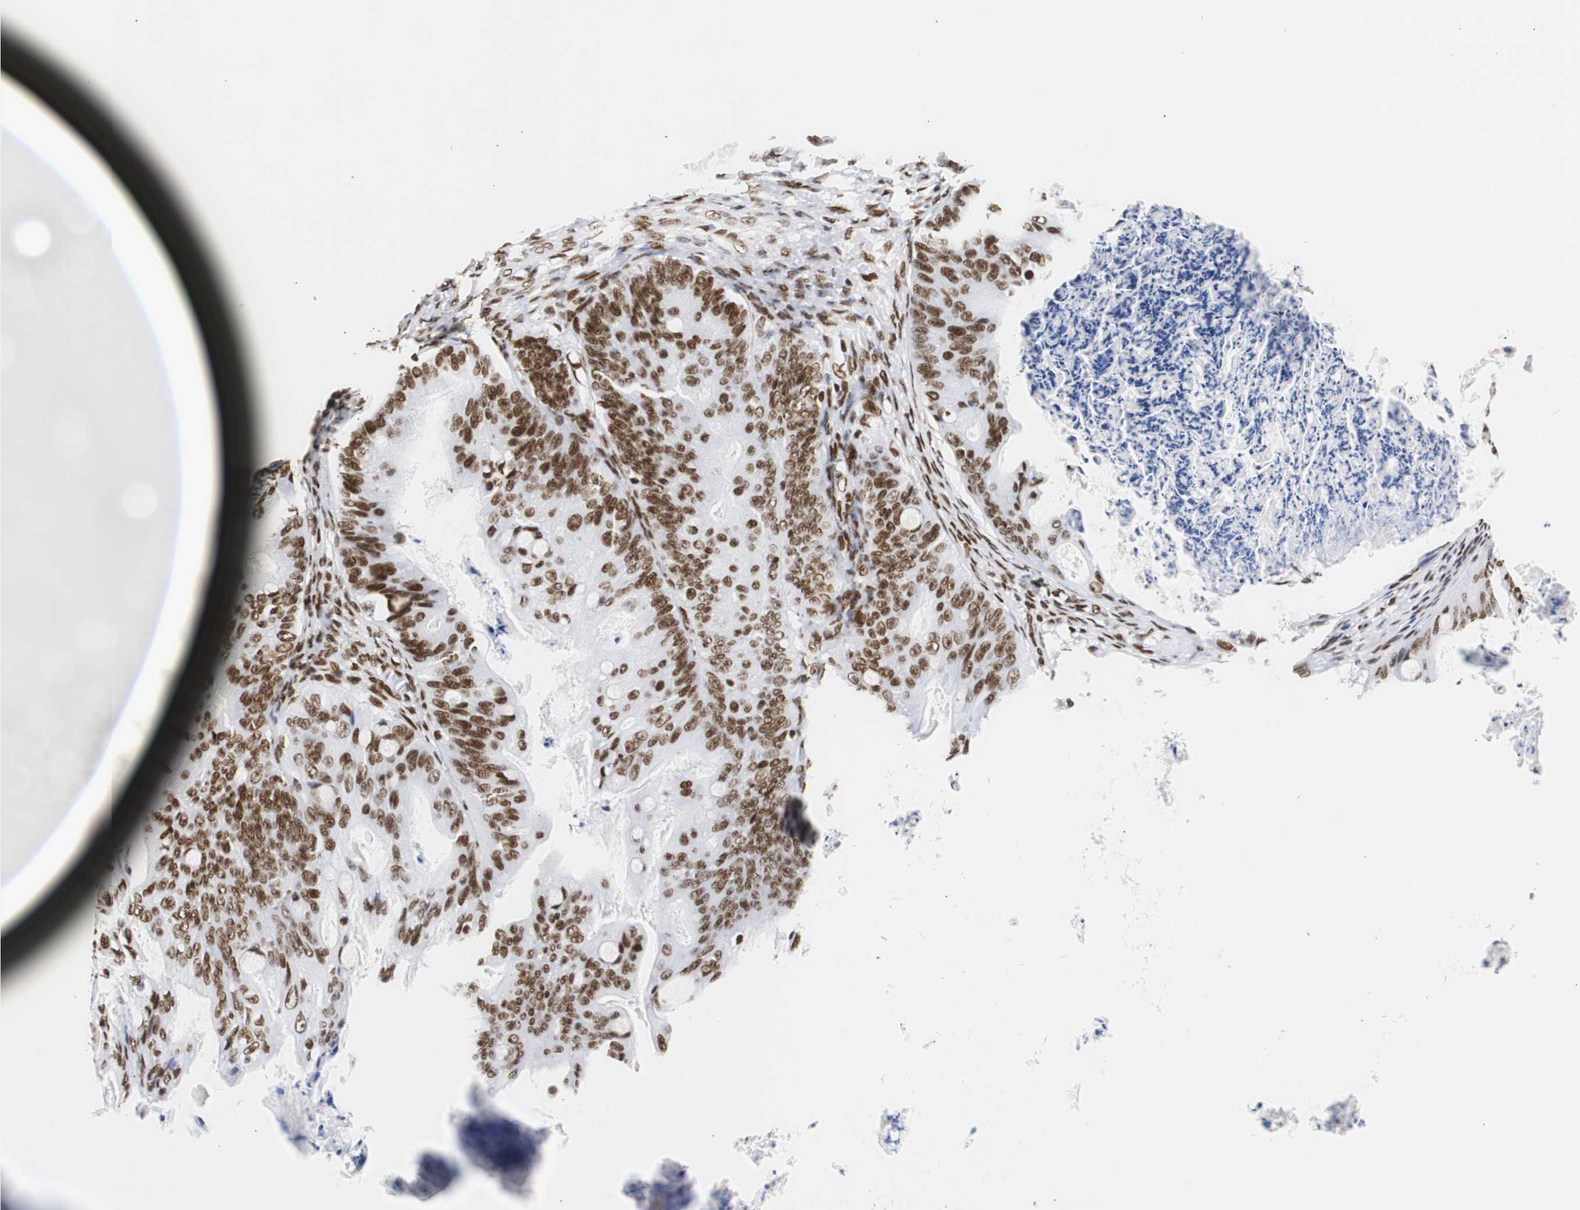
{"staining": {"intensity": "strong", "quantity": ">75%", "location": "nuclear"}, "tissue": "ovarian cancer", "cell_type": "Tumor cells", "image_type": "cancer", "snomed": [{"axis": "morphology", "description": "Cystadenocarcinoma, mucinous, NOS"}, {"axis": "topography", "description": "Ovary"}], "caption": "Immunohistochemical staining of human ovarian cancer shows high levels of strong nuclear protein expression in about >75% of tumor cells. The protein of interest is stained brown, and the nuclei are stained in blue (DAB (3,3'-diaminobenzidine) IHC with brightfield microscopy, high magnification).", "gene": "HNRNPH2", "patient": {"sex": "female", "age": 36}}